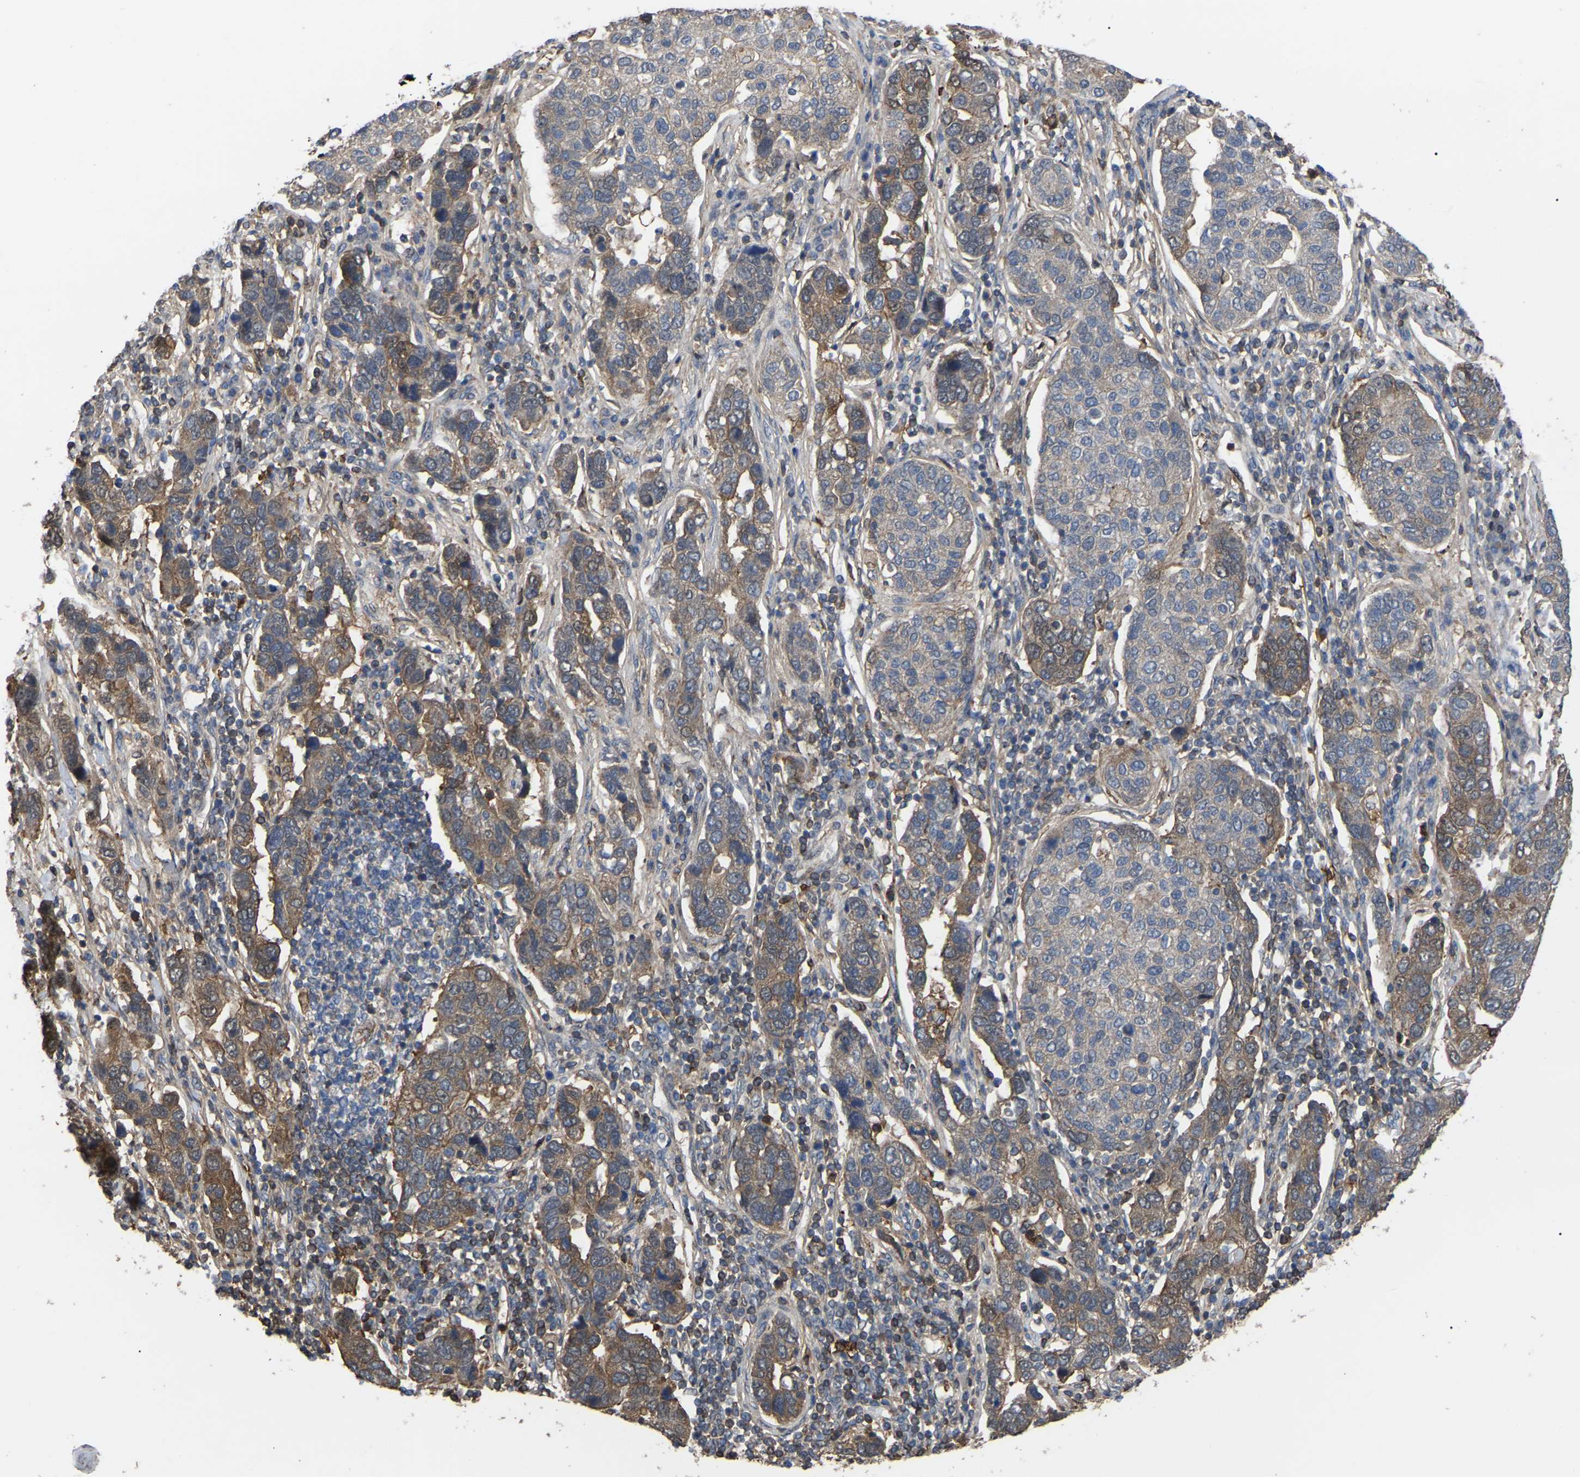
{"staining": {"intensity": "weak", "quantity": "25%-75%", "location": "cytoplasmic/membranous"}, "tissue": "pancreatic cancer", "cell_type": "Tumor cells", "image_type": "cancer", "snomed": [{"axis": "morphology", "description": "Adenocarcinoma, NOS"}, {"axis": "topography", "description": "Pancreas"}], "caption": "High-magnification brightfield microscopy of pancreatic cancer stained with DAB (brown) and counterstained with hematoxylin (blue). tumor cells exhibit weak cytoplasmic/membranous staining is appreciated in about25%-75% of cells. (DAB (3,3'-diaminobenzidine) IHC with brightfield microscopy, high magnification).", "gene": "CIT", "patient": {"sex": "female", "age": 61}}